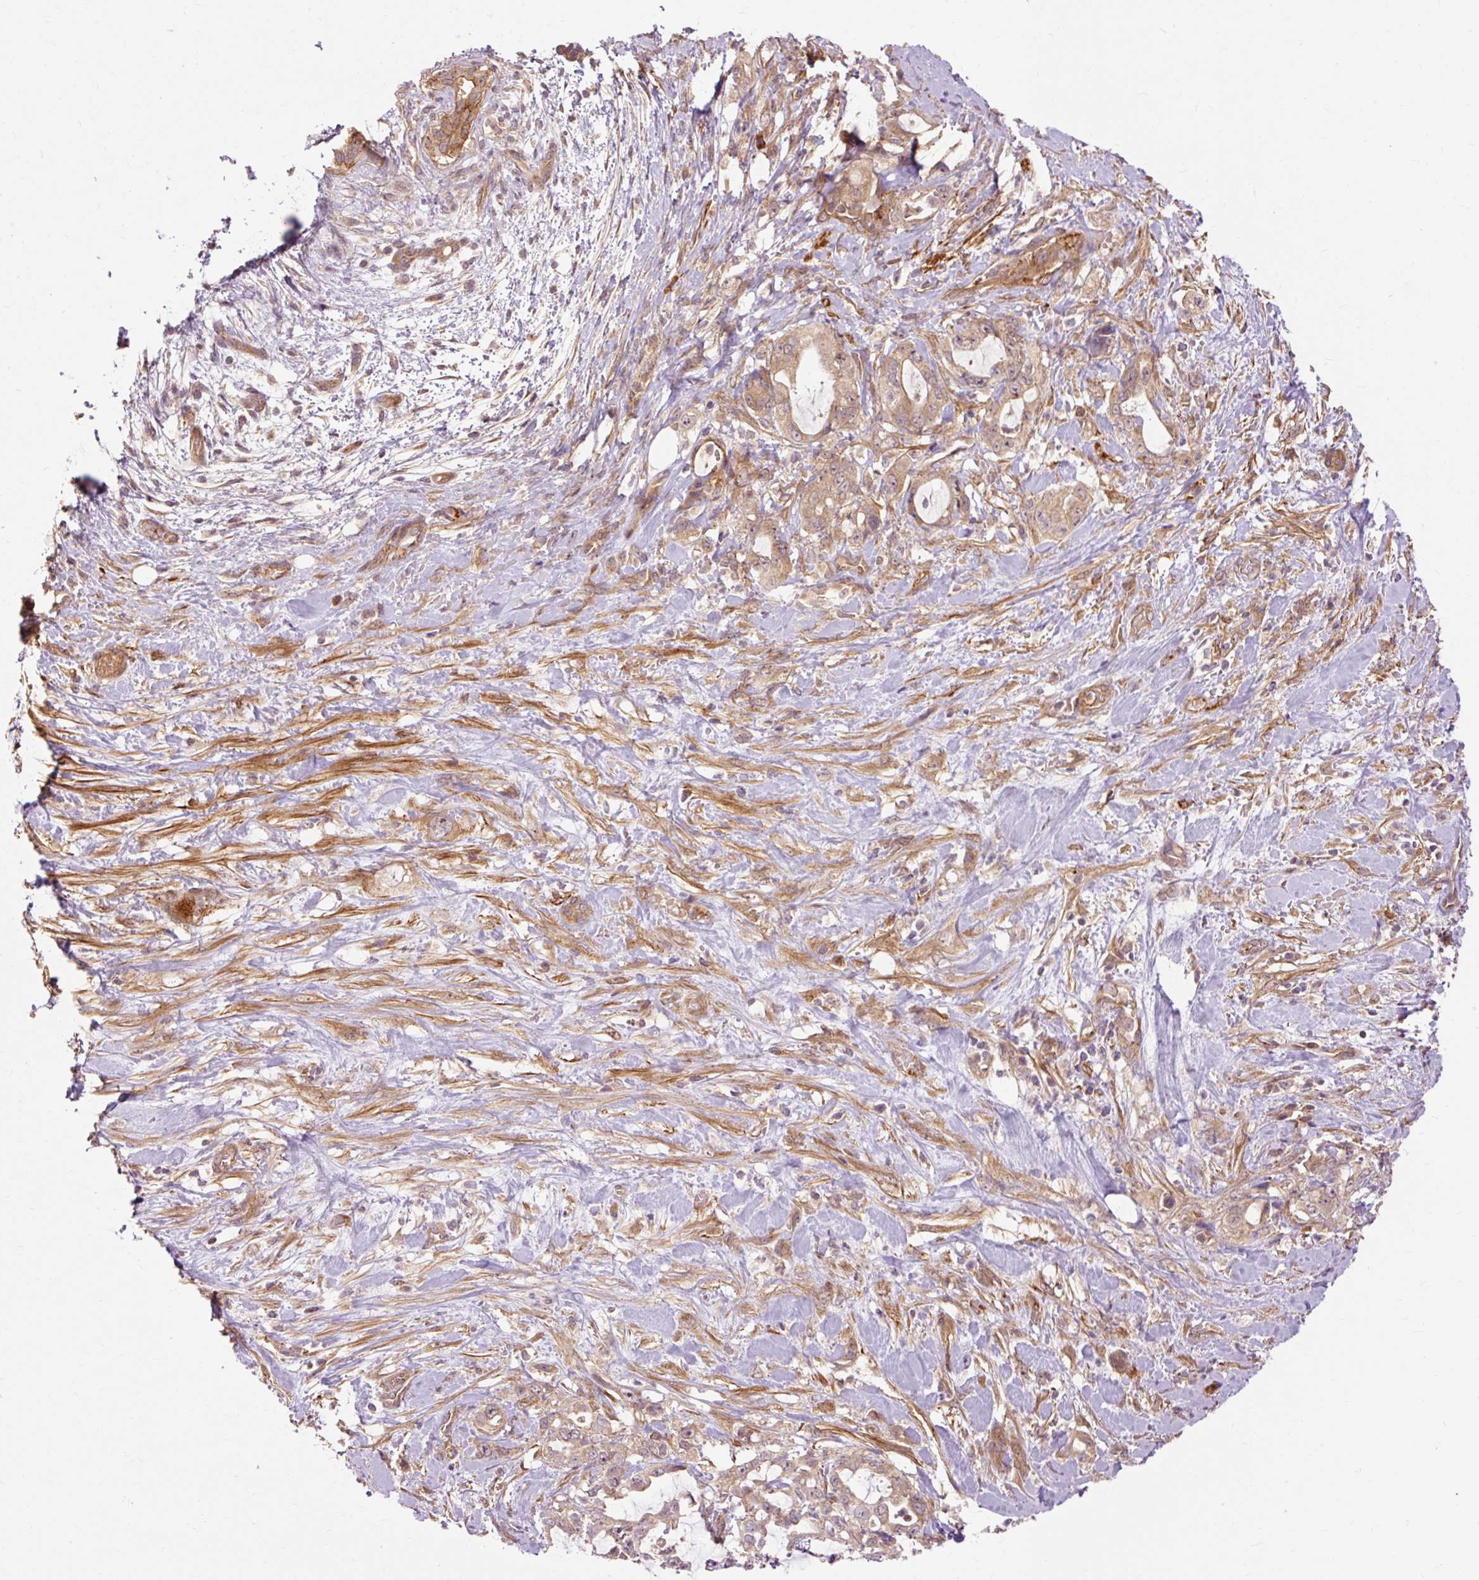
{"staining": {"intensity": "moderate", "quantity": ">75%", "location": "cytoplasmic/membranous"}, "tissue": "pancreatic cancer", "cell_type": "Tumor cells", "image_type": "cancer", "snomed": [{"axis": "morphology", "description": "Adenocarcinoma, NOS"}, {"axis": "topography", "description": "Pancreas"}], "caption": "Pancreatic cancer (adenocarcinoma) stained with a protein marker reveals moderate staining in tumor cells.", "gene": "RIPOR3", "patient": {"sex": "female", "age": 61}}